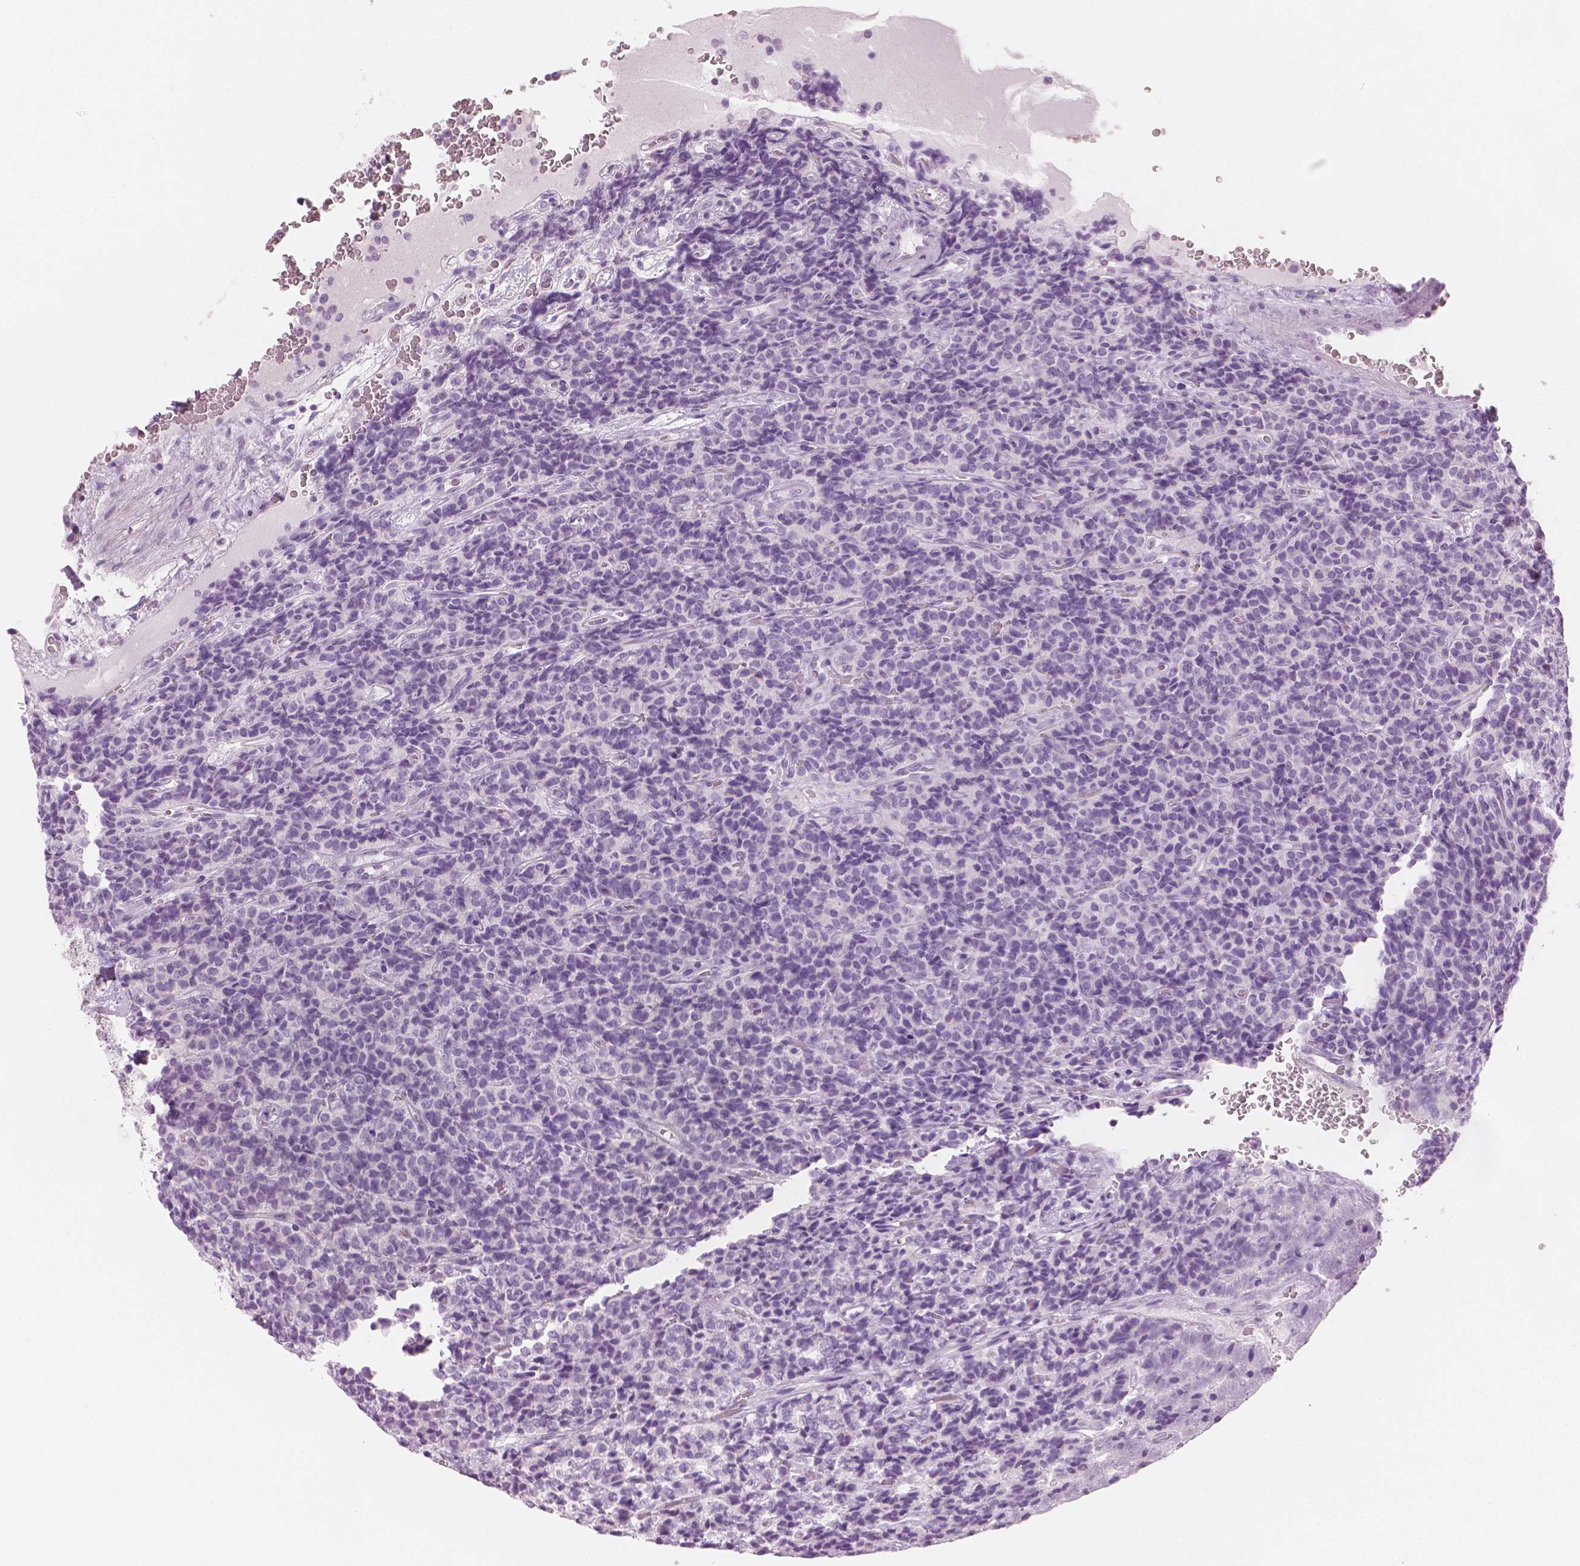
{"staining": {"intensity": "negative", "quantity": "none", "location": "none"}, "tissue": "carcinoid", "cell_type": "Tumor cells", "image_type": "cancer", "snomed": [{"axis": "morphology", "description": "Carcinoid, malignant, NOS"}, {"axis": "topography", "description": "Pancreas"}], "caption": "Histopathology image shows no significant protein expression in tumor cells of carcinoid (malignant).", "gene": "PLIN4", "patient": {"sex": "male", "age": 36}}